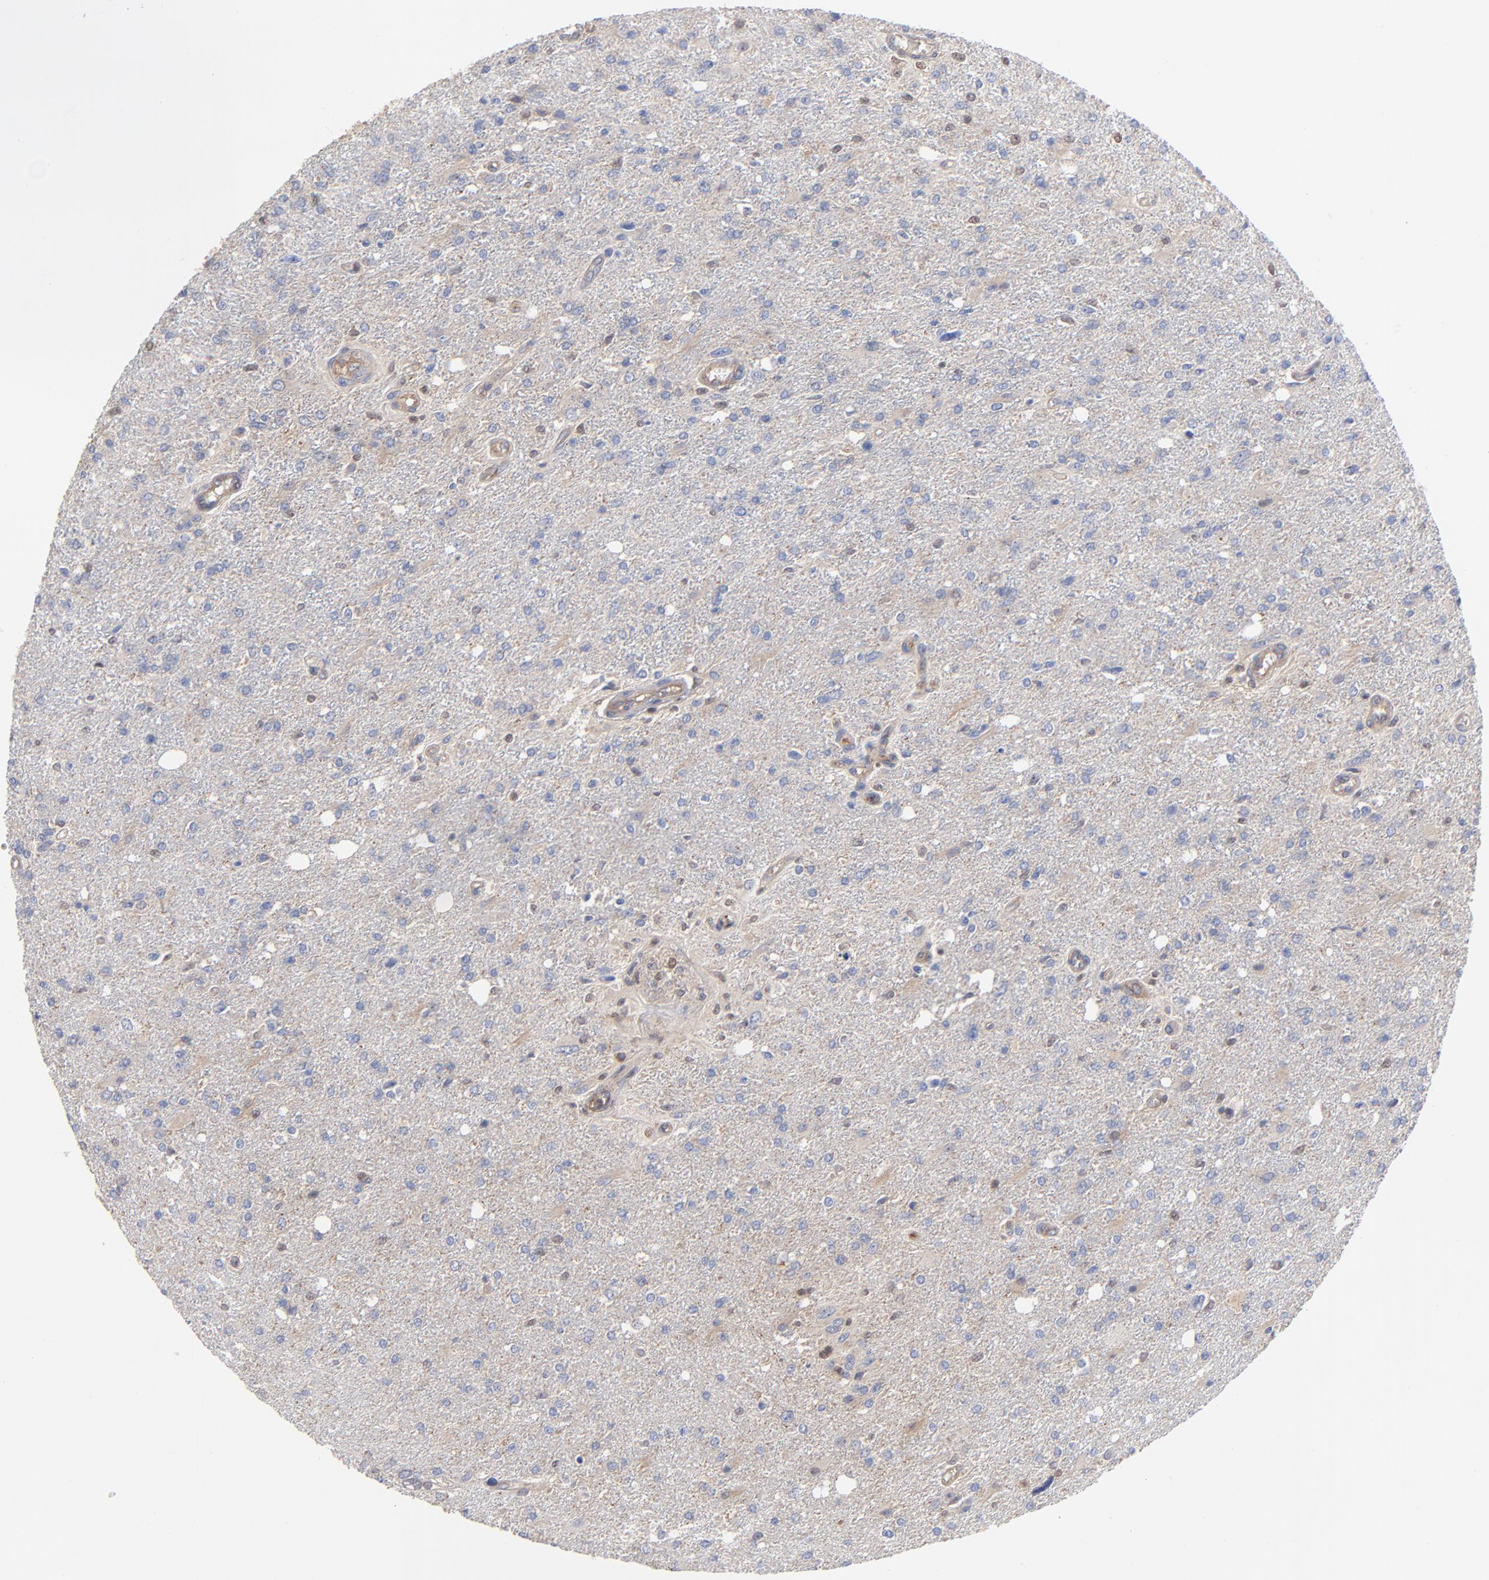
{"staining": {"intensity": "negative", "quantity": "none", "location": "none"}, "tissue": "glioma", "cell_type": "Tumor cells", "image_type": "cancer", "snomed": [{"axis": "morphology", "description": "Glioma, malignant, High grade"}, {"axis": "topography", "description": "Cerebral cortex"}], "caption": "Malignant high-grade glioma stained for a protein using IHC exhibits no positivity tumor cells.", "gene": "ARHGEF6", "patient": {"sex": "male", "age": 76}}